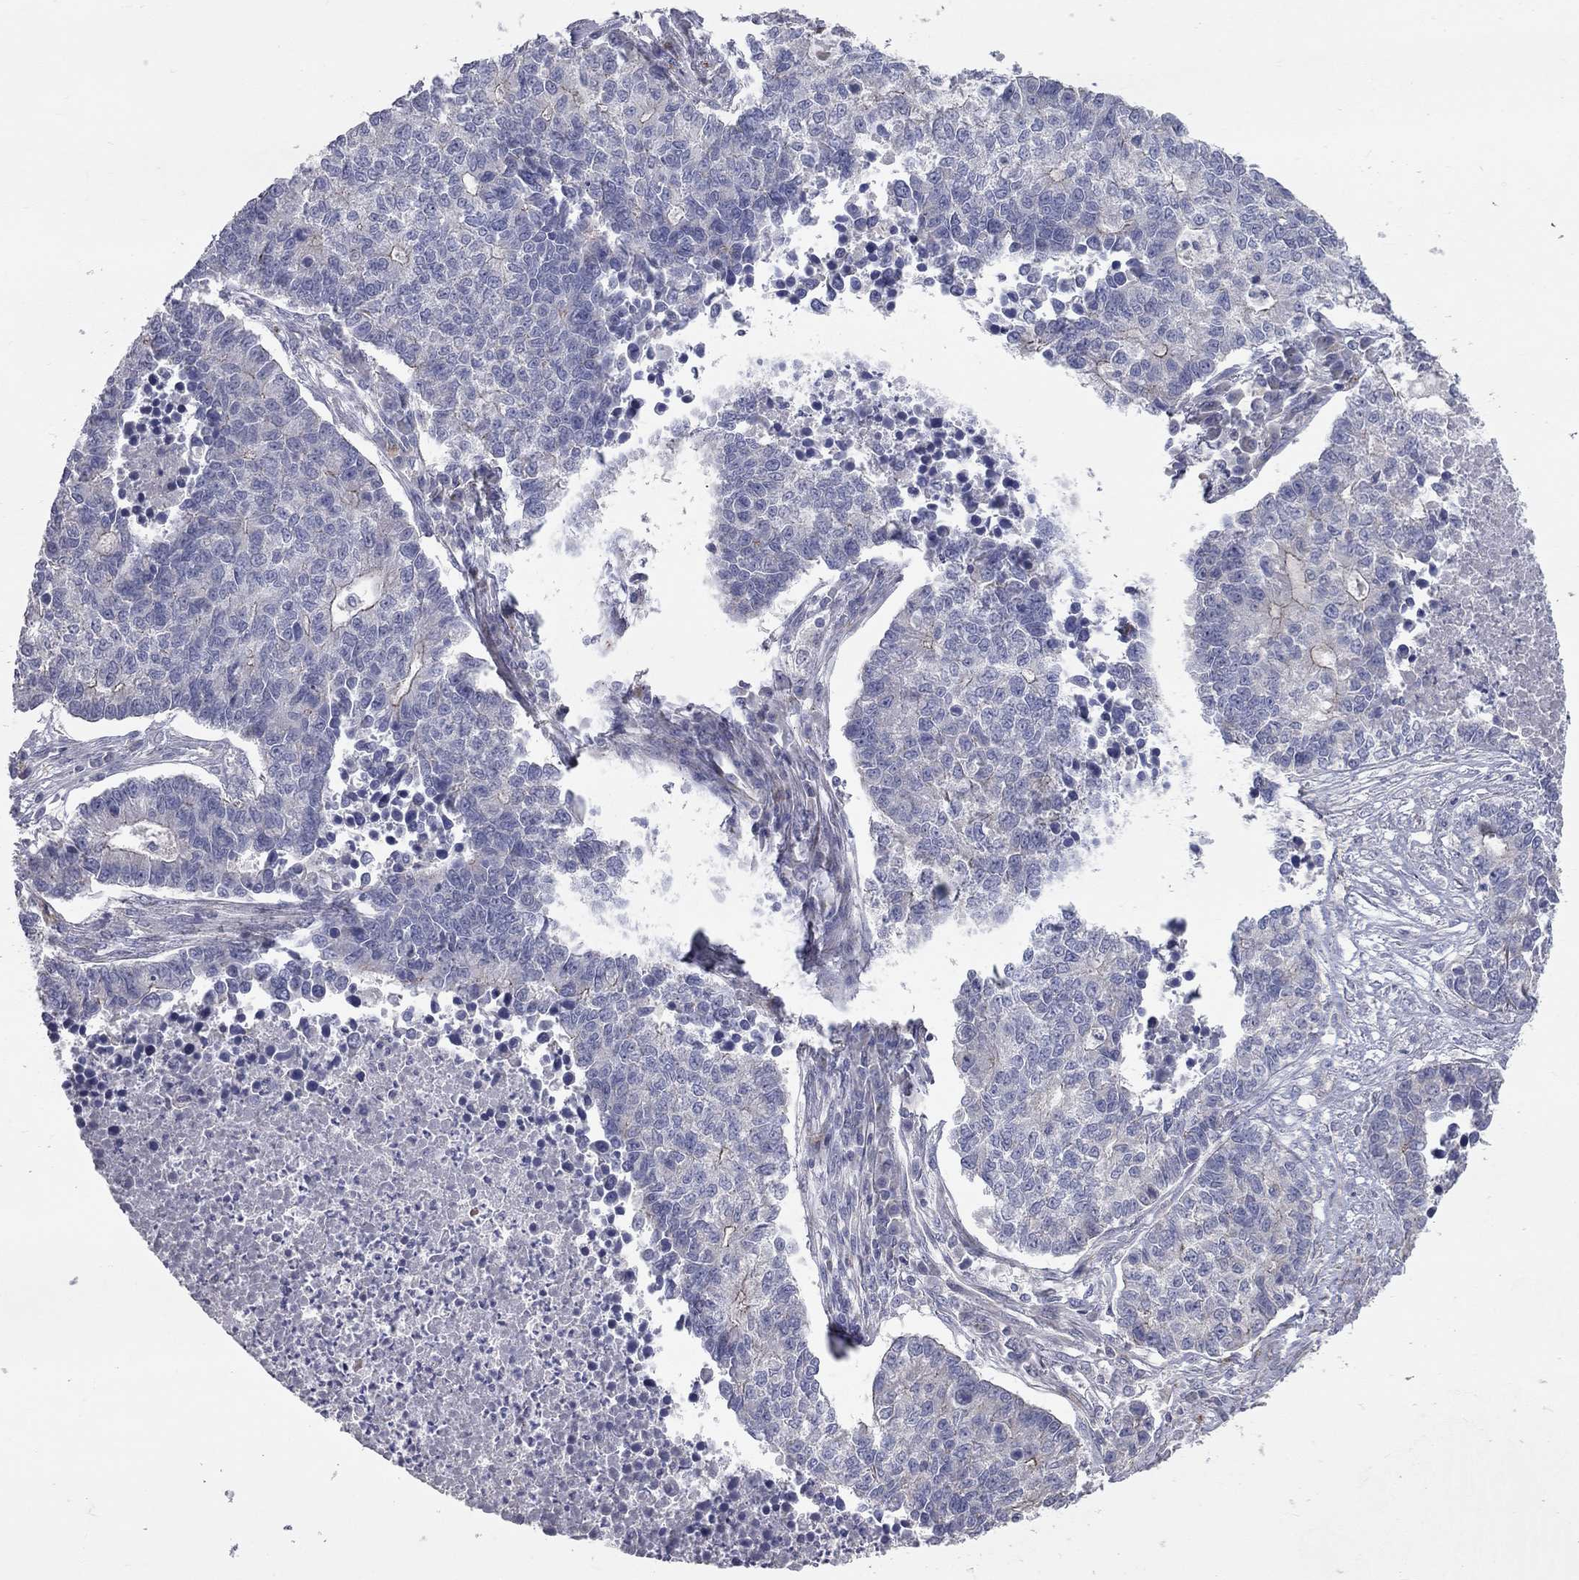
{"staining": {"intensity": "negative", "quantity": "none", "location": "none"}, "tissue": "lung cancer", "cell_type": "Tumor cells", "image_type": "cancer", "snomed": [{"axis": "morphology", "description": "Adenocarcinoma, NOS"}, {"axis": "topography", "description": "Lung"}], "caption": "DAB (3,3'-diaminobenzidine) immunohistochemical staining of human lung adenocarcinoma displays no significant positivity in tumor cells.", "gene": "KANSL1L", "patient": {"sex": "male", "age": 57}}